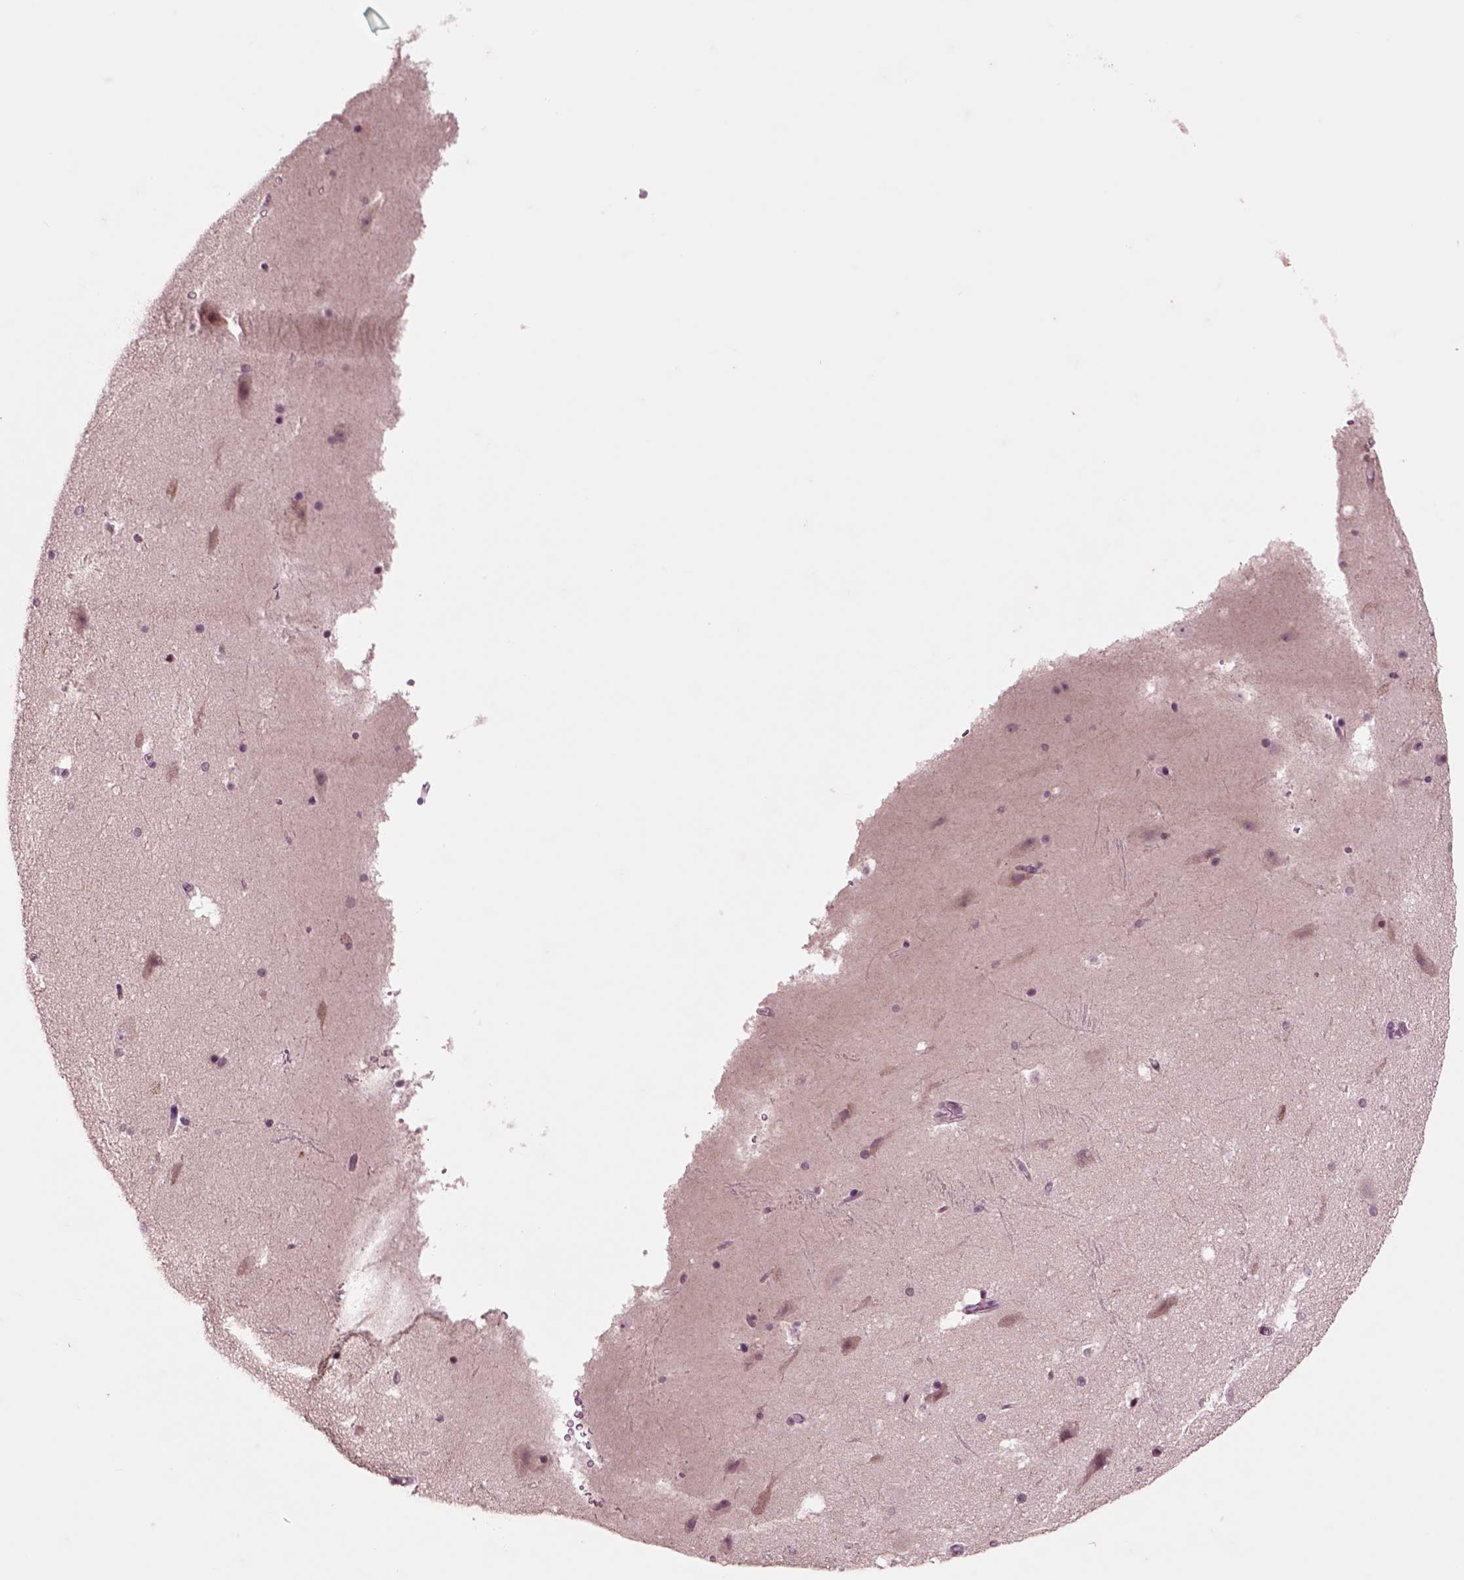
{"staining": {"intensity": "negative", "quantity": "none", "location": "none"}, "tissue": "hippocampus", "cell_type": "Glial cells", "image_type": "normal", "snomed": [{"axis": "morphology", "description": "Normal tissue, NOS"}, {"axis": "topography", "description": "Hippocampus"}], "caption": "Immunohistochemistry (IHC) image of normal hippocampus: hippocampus stained with DAB reveals no significant protein expression in glial cells. (Immunohistochemistry, brightfield microscopy, high magnification).", "gene": "CHGB", "patient": {"sex": "male", "age": 51}}